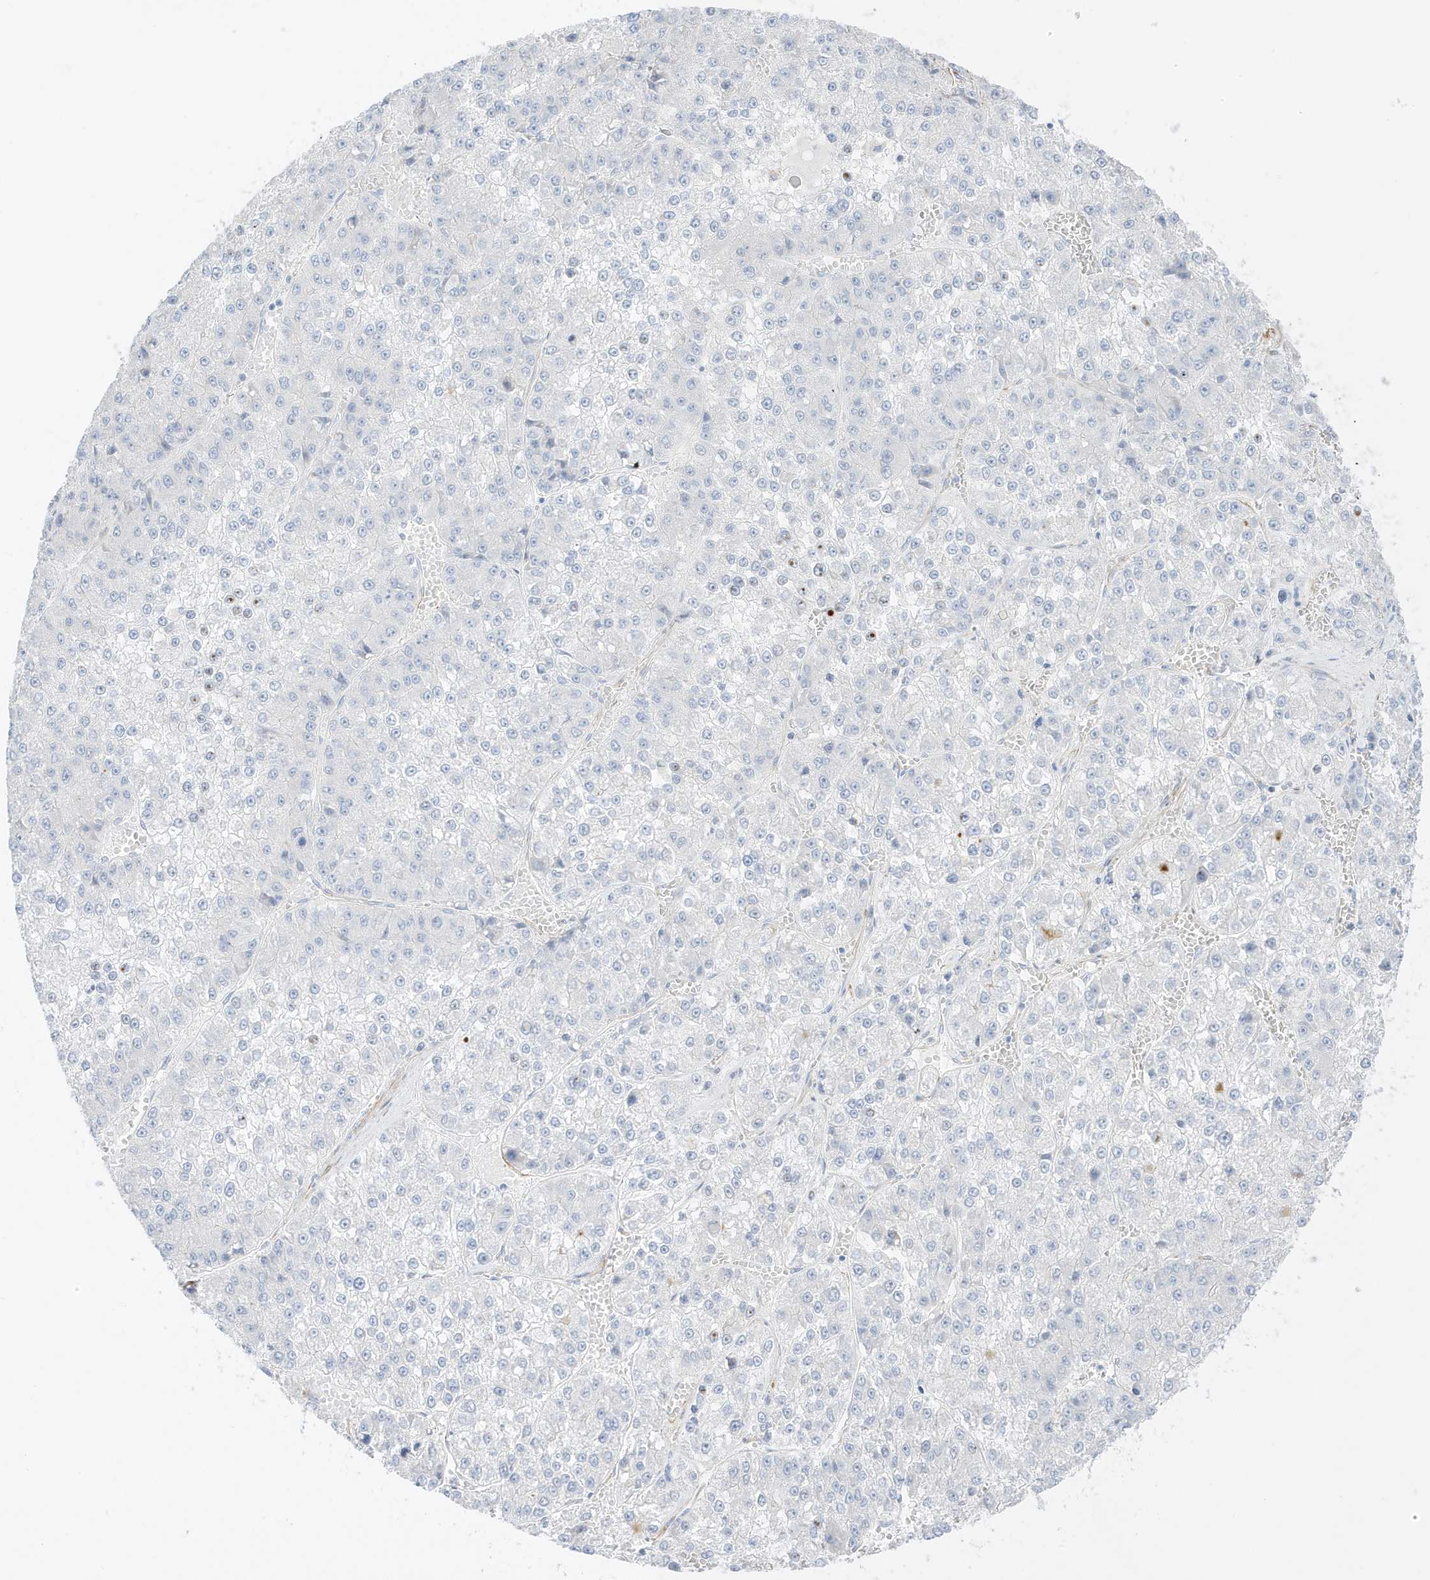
{"staining": {"intensity": "negative", "quantity": "none", "location": "none"}, "tissue": "liver cancer", "cell_type": "Tumor cells", "image_type": "cancer", "snomed": [{"axis": "morphology", "description": "Carcinoma, Hepatocellular, NOS"}, {"axis": "topography", "description": "Liver"}], "caption": "This is an immunohistochemistry (IHC) histopathology image of hepatocellular carcinoma (liver). There is no expression in tumor cells.", "gene": "SLC22A13", "patient": {"sex": "female", "age": 73}}